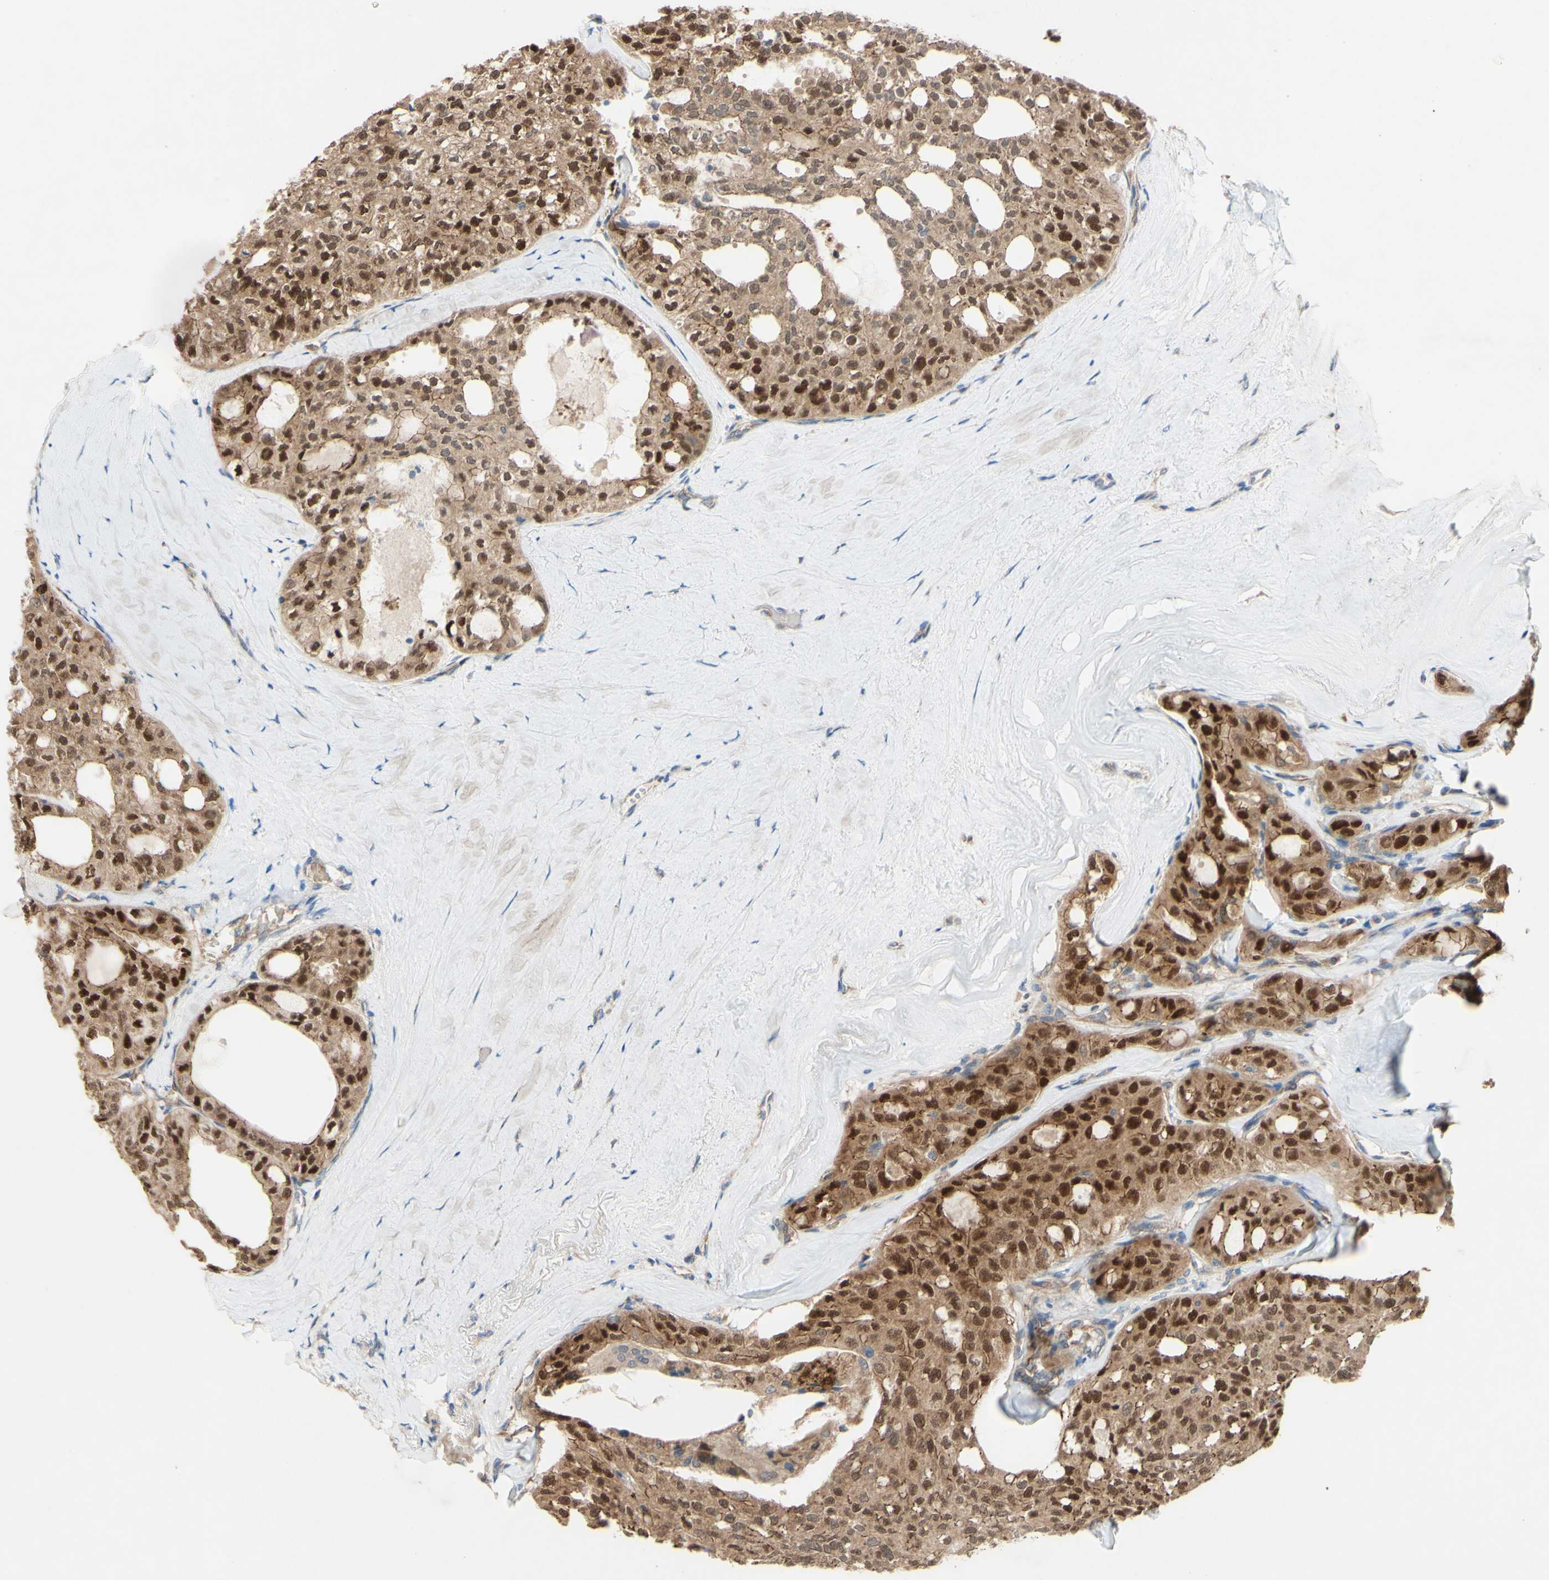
{"staining": {"intensity": "strong", "quantity": ">75%", "location": "cytoplasmic/membranous,nuclear"}, "tissue": "thyroid cancer", "cell_type": "Tumor cells", "image_type": "cancer", "snomed": [{"axis": "morphology", "description": "Follicular adenoma carcinoma, NOS"}, {"axis": "topography", "description": "Thyroid gland"}], "caption": "The photomicrograph reveals staining of follicular adenoma carcinoma (thyroid), revealing strong cytoplasmic/membranous and nuclear protein expression (brown color) within tumor cells.", "gene": "PDGFB", "patient": {"sex": "male", "age": 75}}